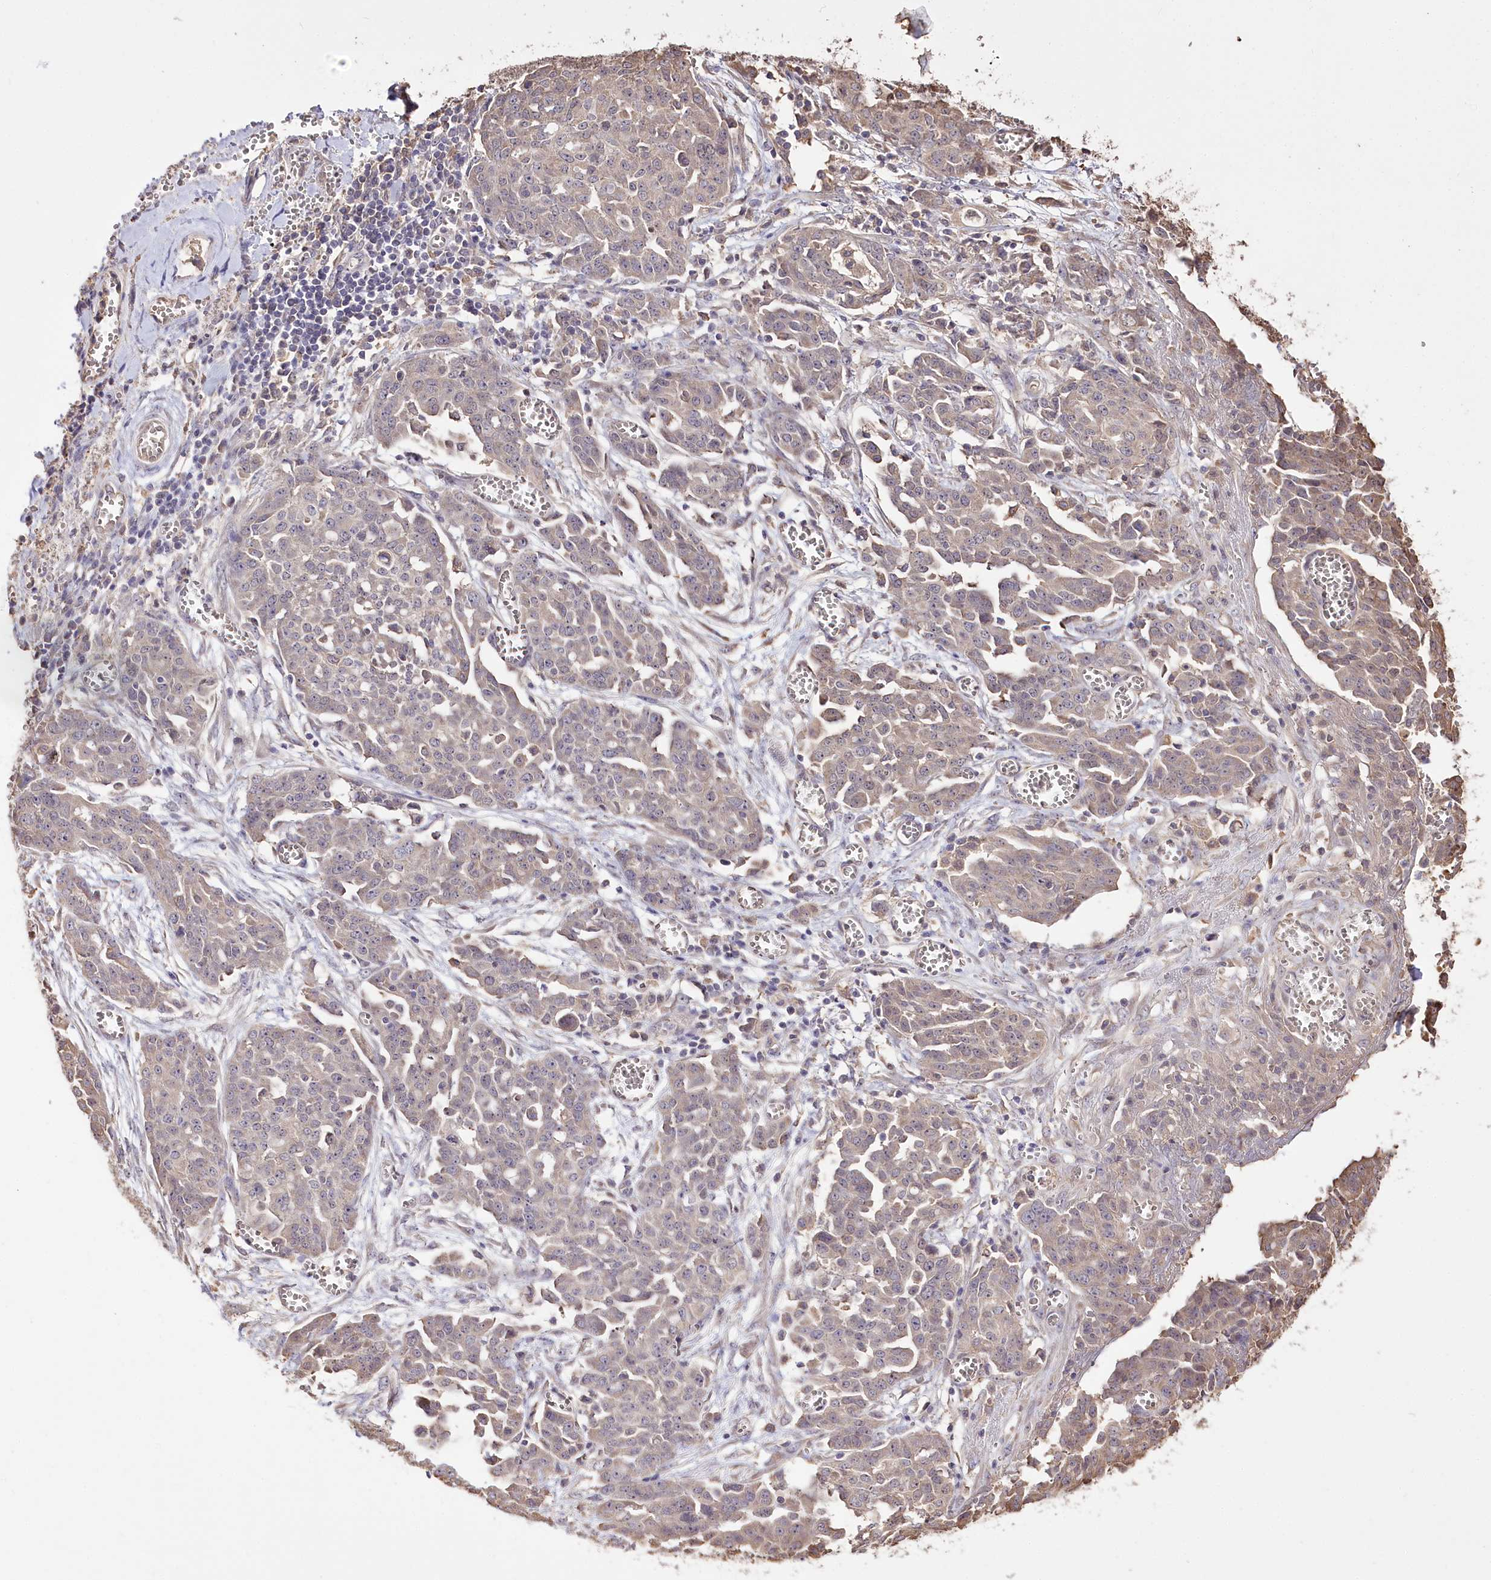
{"staining": {"intensity": "weak", "quantity": "<25%", "location": "cytoplasmic/membranous"}, "tissue": "ovarian cancer", "cell_type": "Tumor cells", "image_type": "cancer", "snomed": [{"axis": "morphology", "description": "Cystadenocarcinoma, serous, NOS"}, {"axis": "topography", "description": "Soft tissue"}, {"axis": "topography", "description": "Ovary"}], "caption": "Tumor cells are negative for brown protein staining in ovarian cancer (serous cystadenocarcinoma).", "gene": "R3HDM2", "patient": {"sex": "female", "age": 57}}